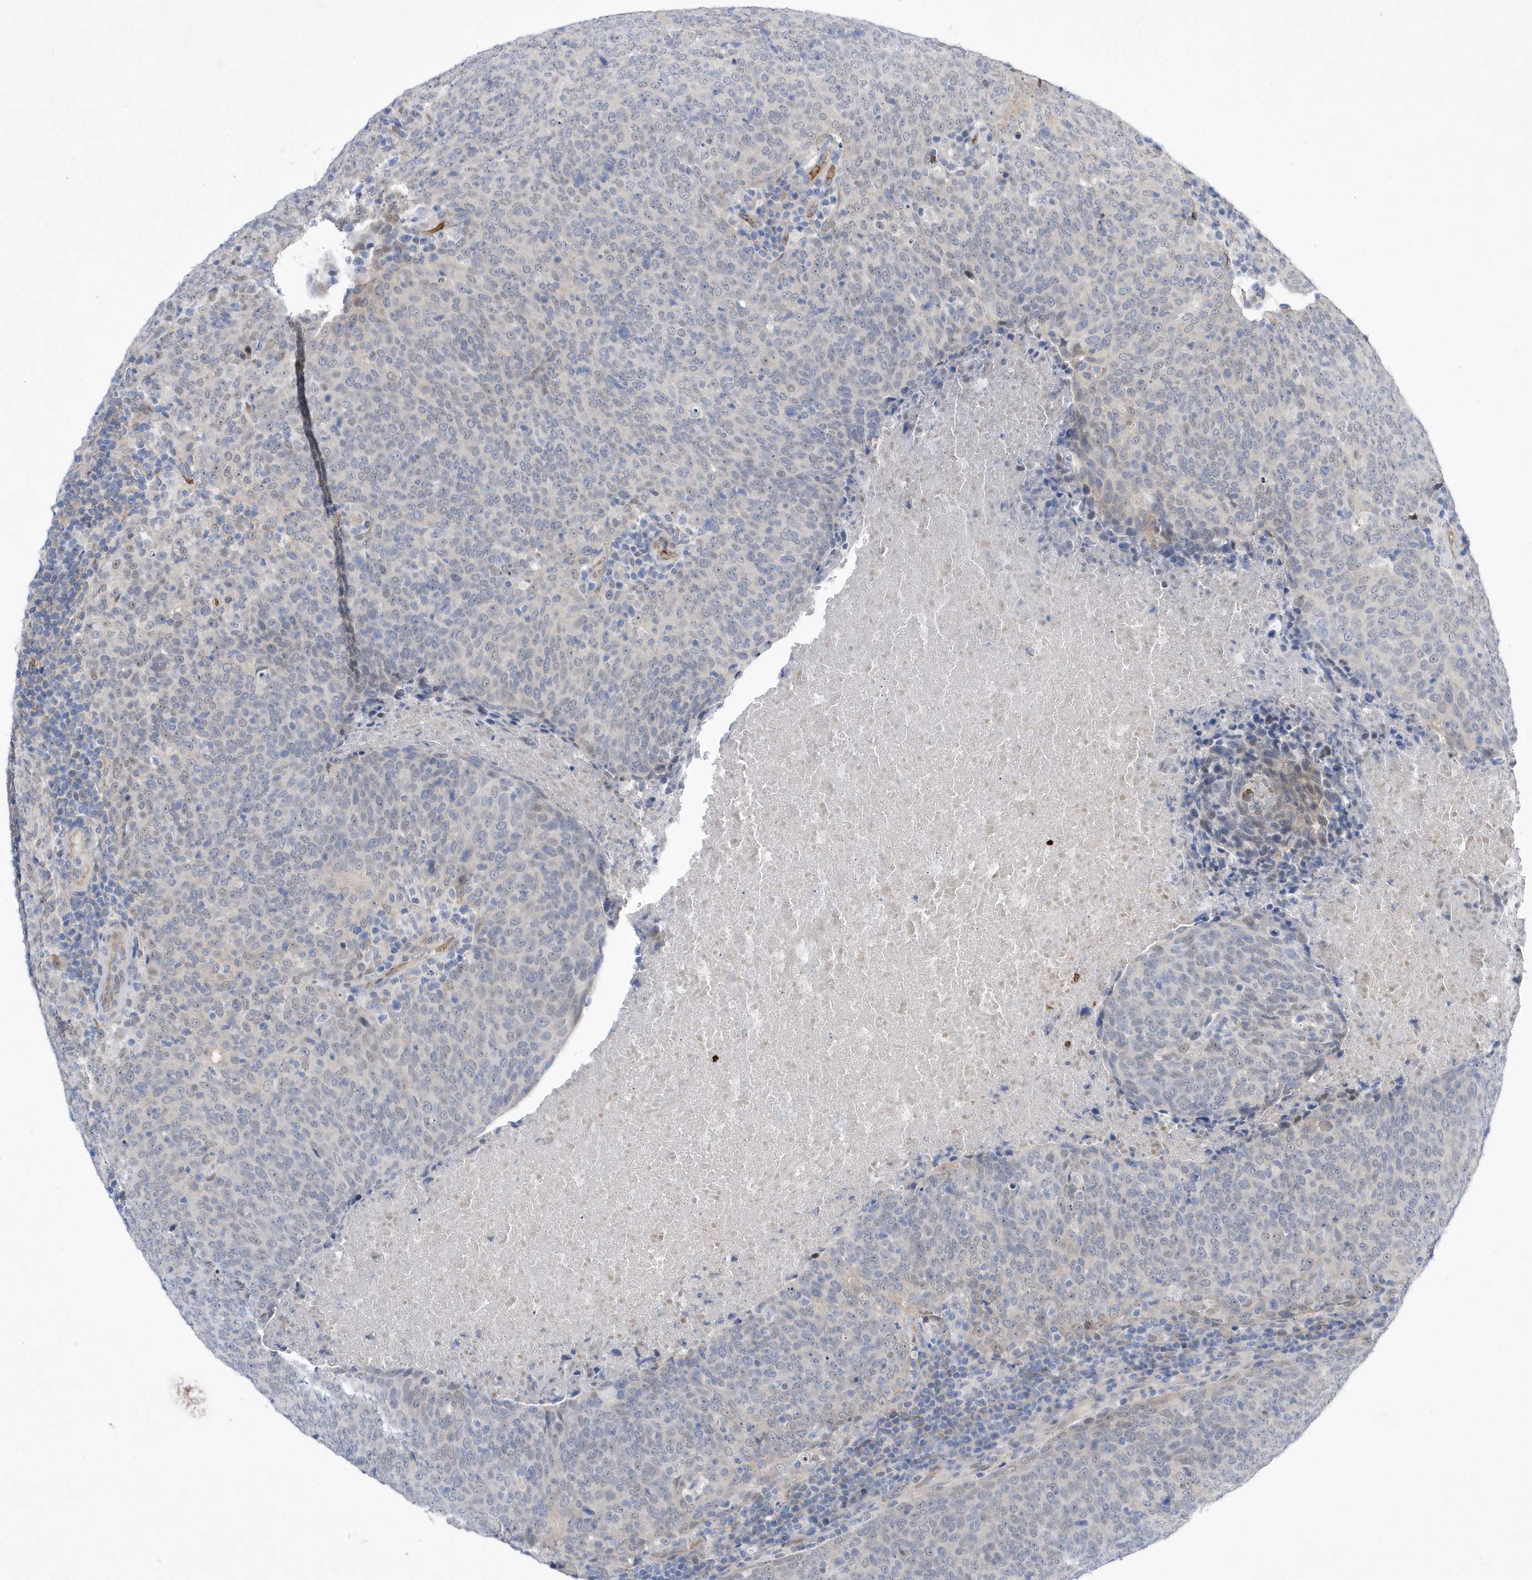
{"staining": {"intensity": "negative", "quantity": "none", "location": "none"}, "tissue": "head and neck cancer", "cell_type": "Tumor cells", "image_type": "cancer", "snomed": [{"axis": "morphology", "description": "Squamous cell carcinoma, NOS"}, {"axis": "morphology", "description": "Squamous cell carcinoma, metastatic, NOS"}, {"axis": "topography", "description": "Lymph node"}, {"axis": "topography", "description": "Head-Neck"}], "caption": "Tumor cells show no significant expression in head and neck cancer.", "gene": "ZNF875", "patient": {"sex": "male", "age": 62}}